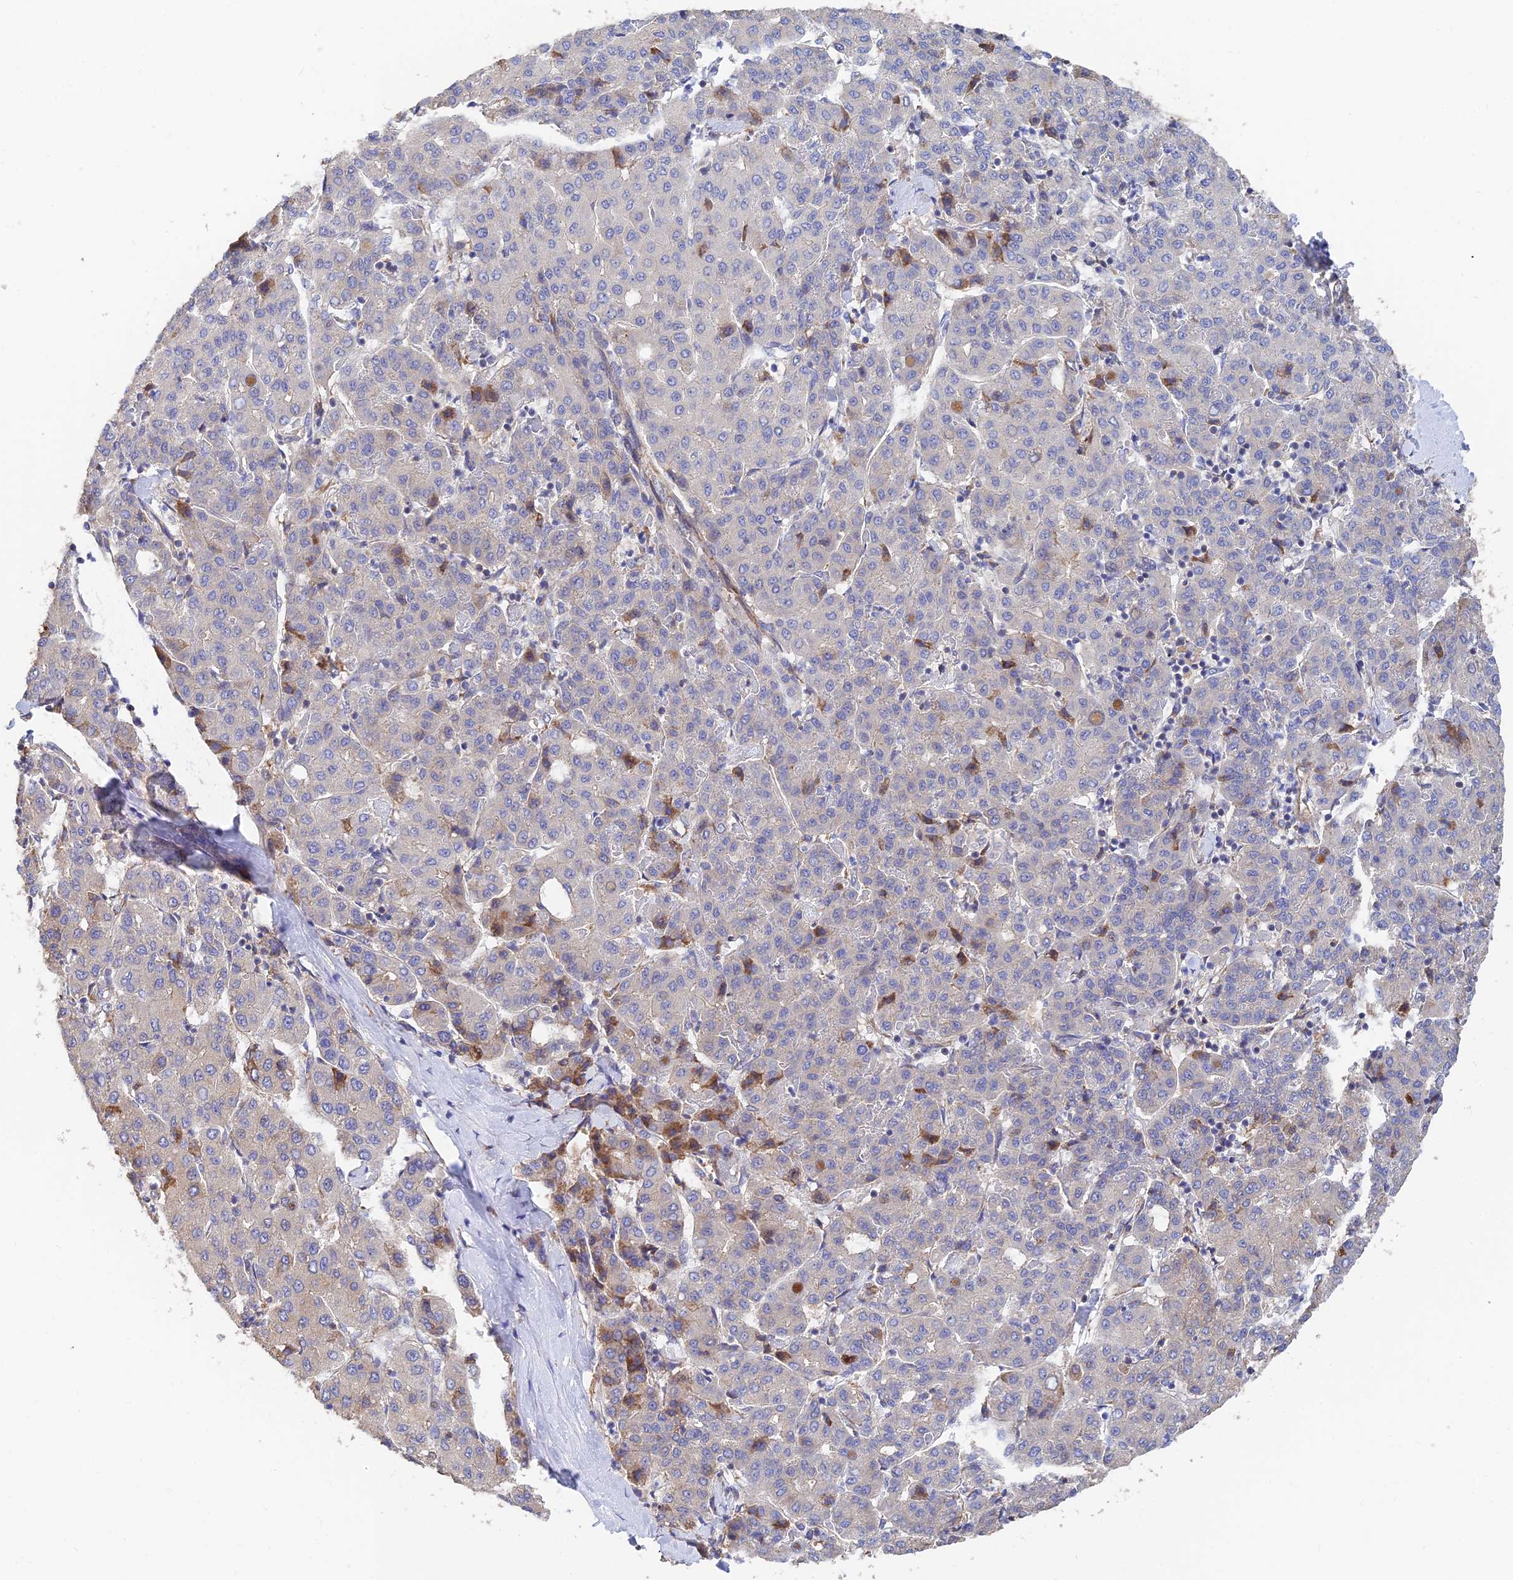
{"staining": {"intensity": "negative", "quantity": "none", "location": "none"}, "tissue": "liver cancer", "cell_type": "Tumor cells", "image_type": "cancer", "snomed": [{"axis": "morphology", "description": "Carcinoma, Hepatocellular, NOS"}, {"axis": "topography", "description": "Liver"}], "caption": "IHC of human hepatocellular carcinoma (liver) displays no expression in tumor cells. (DAB immunohistochemistry (IHC), high magnification).", "gene": "WBP11", "patient": {"sex": "male", "age": 65}}